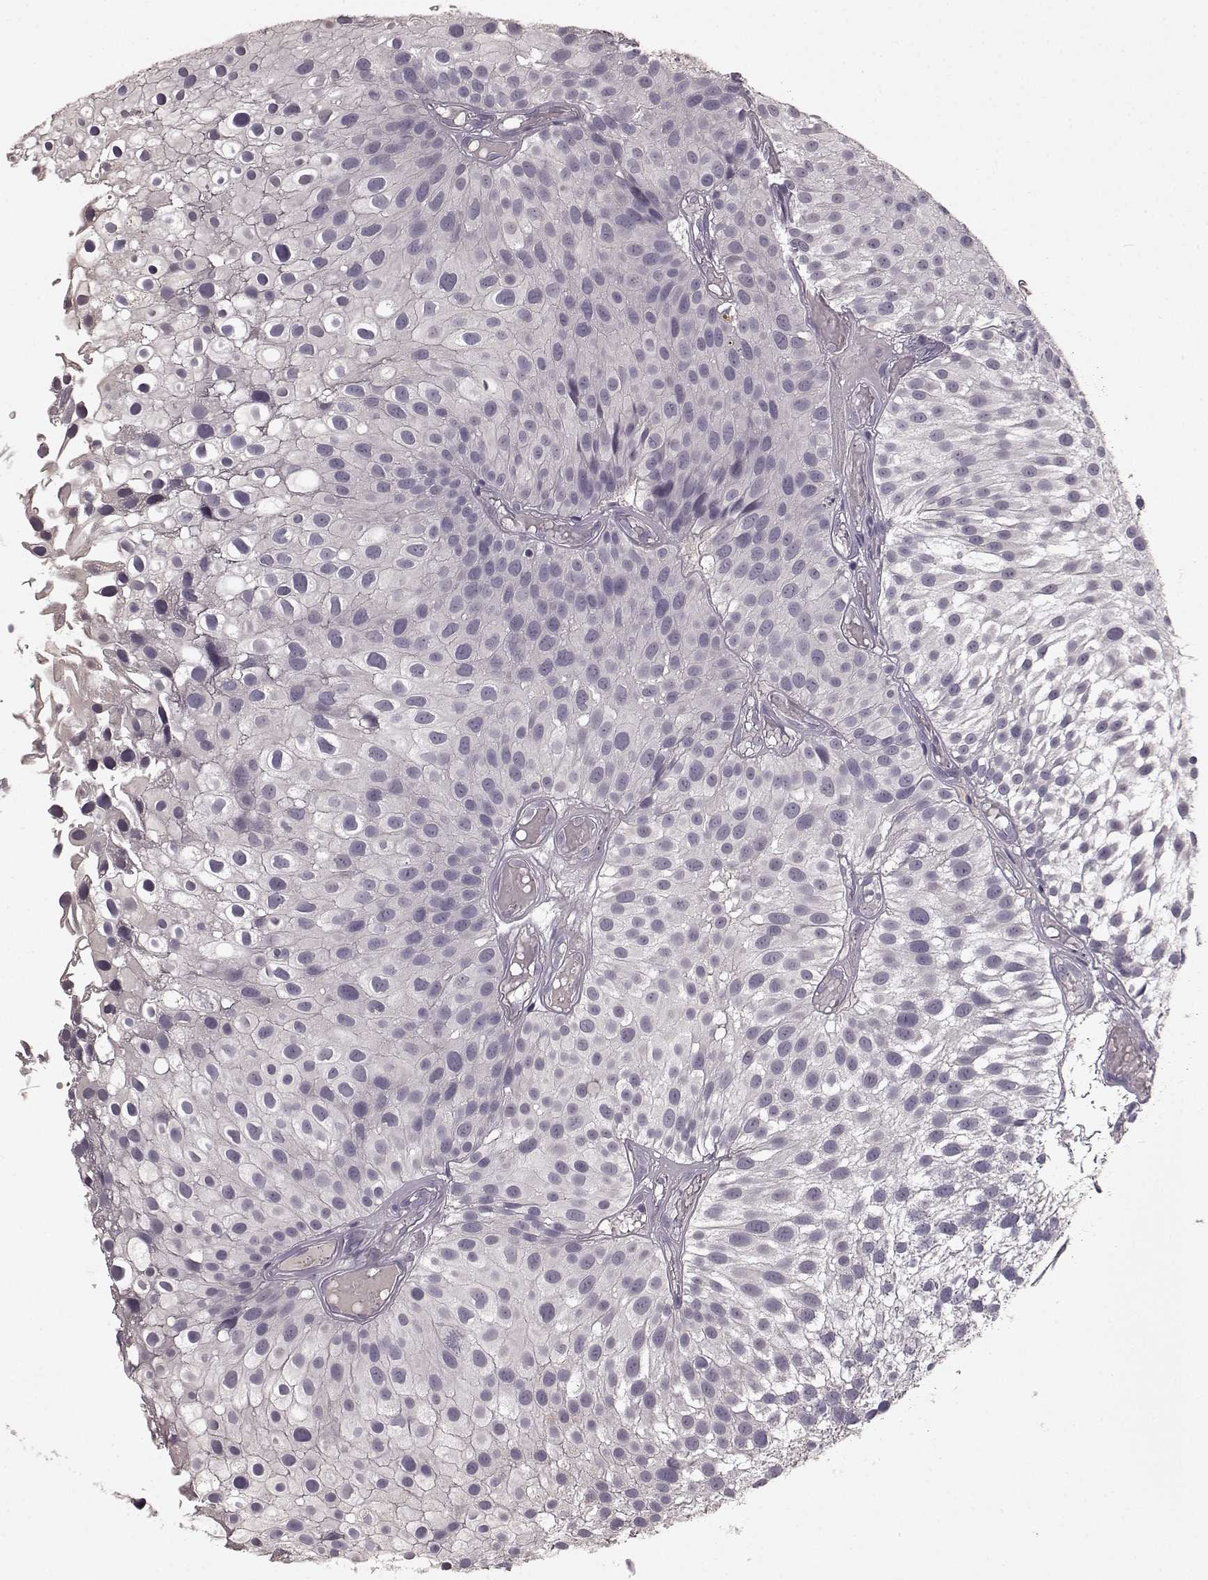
{"staining": {"intensity": "negative", "quantity": "none", "location": "none"}, "tissue": "urothelial cancer", "cell_type": "Tumor cells", "image_type": "cancer", "snomed": [{"axis": "morphology", "description": "Urothelial carcinoma, Low grade"}, {"axis": "topography", "description": "Urinary bladder"}], "caption": "Immunohistochemical staining of low-grade urothelial carcinoma exhibits no significant expression in tumor cells.", "gene": "SLC22A18", "patient": {"sex": "male", "age": 79}}